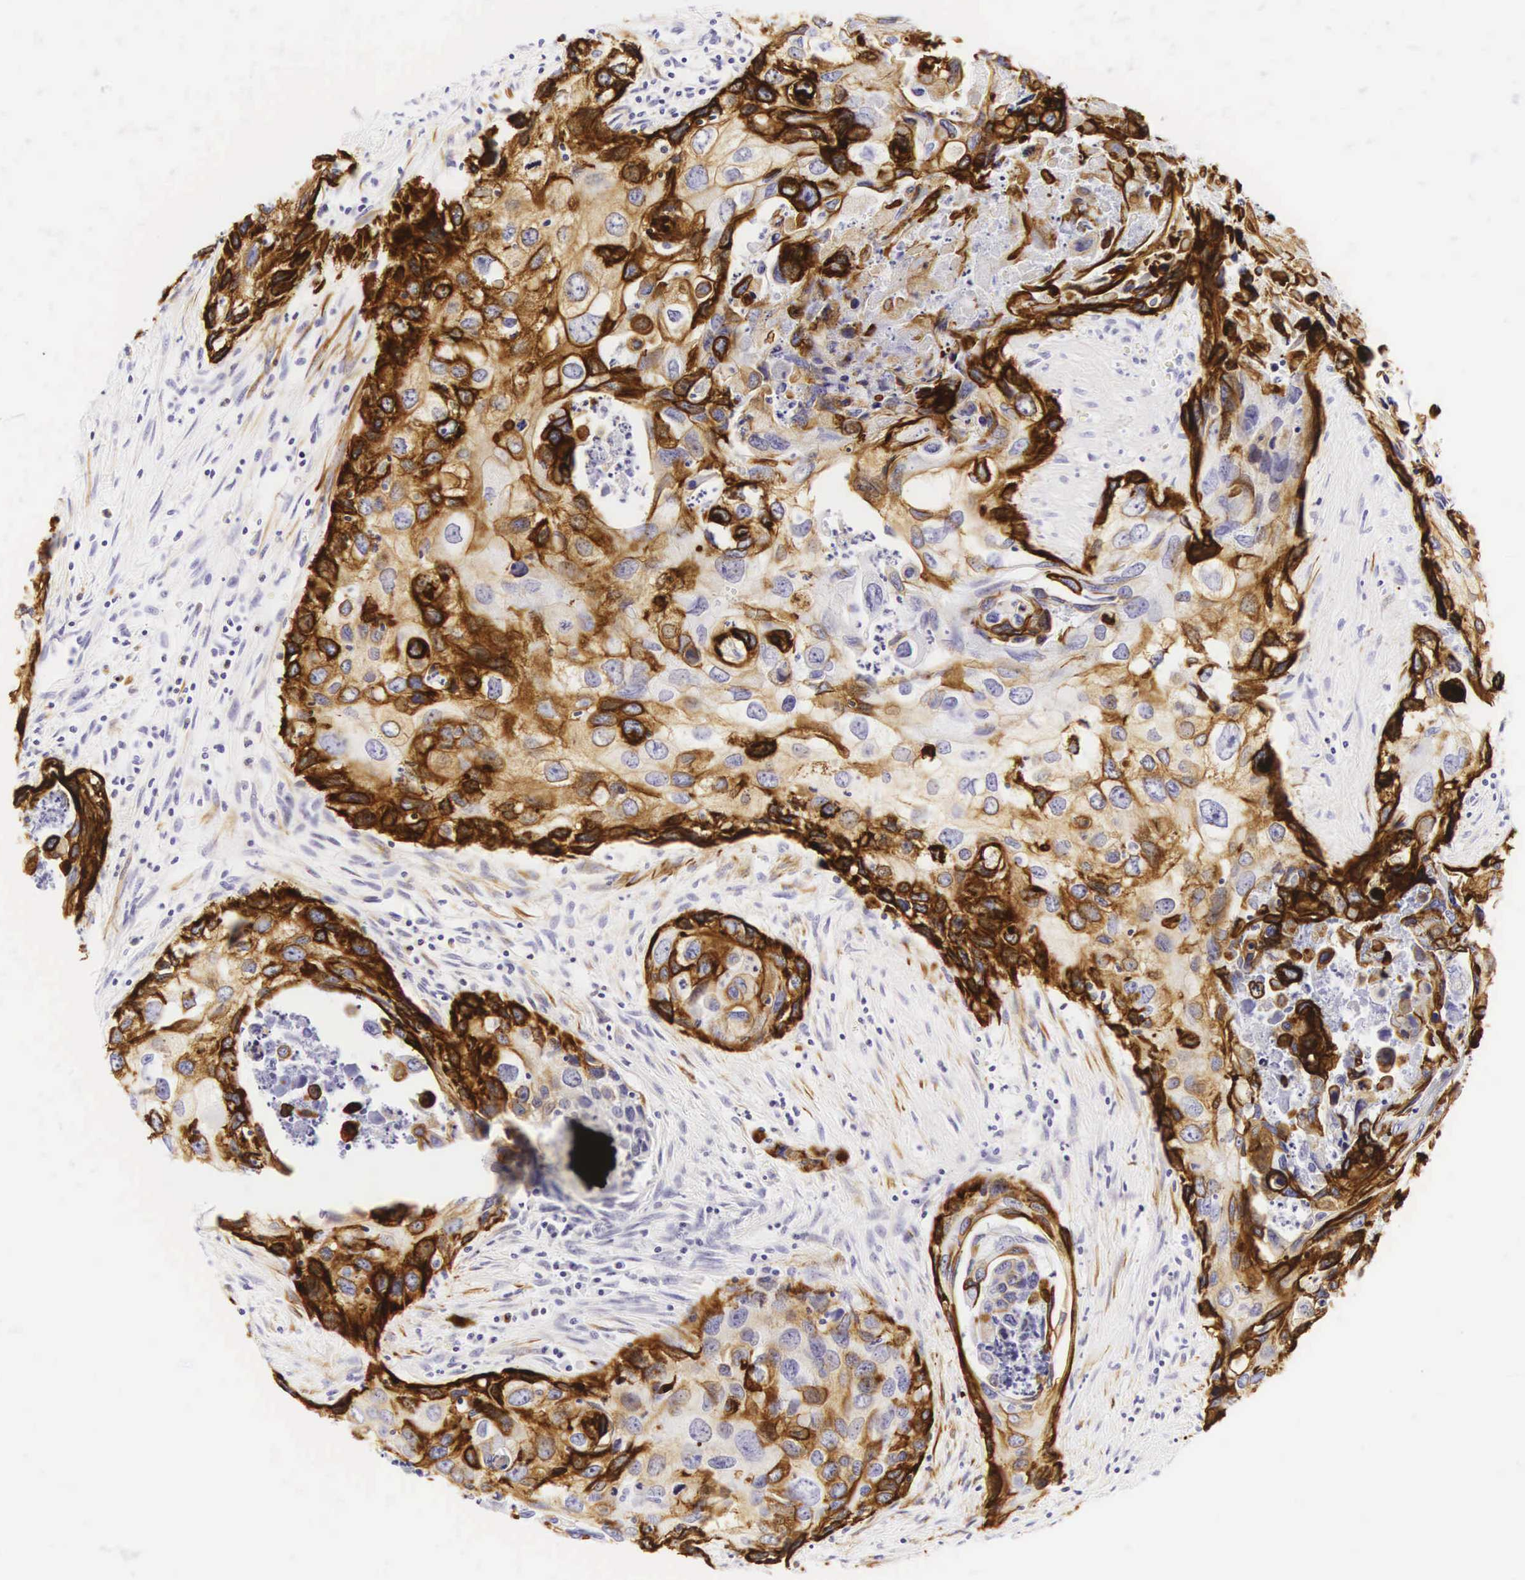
{"staining": {"intensity": "strong", "quantity": ">75%", "location": "cytoplasmic/membranous"}, "tissue": "urothelial cancer", "cell_type": "Tumor cells", "image_type": "cancer", "snomed": [{"axis": "morphology", "description": "Urothelial carcinoma, High grade"}, {"axis": "topography", "description": "Urinary bladder"}], "caption": "Strong cytoplasmic/membranous protein staining is seen in approximately >75% of tumor cells in urothelial cancer.", "gene": "KRT18", "patient": {"sex": "male", "age": 71}}